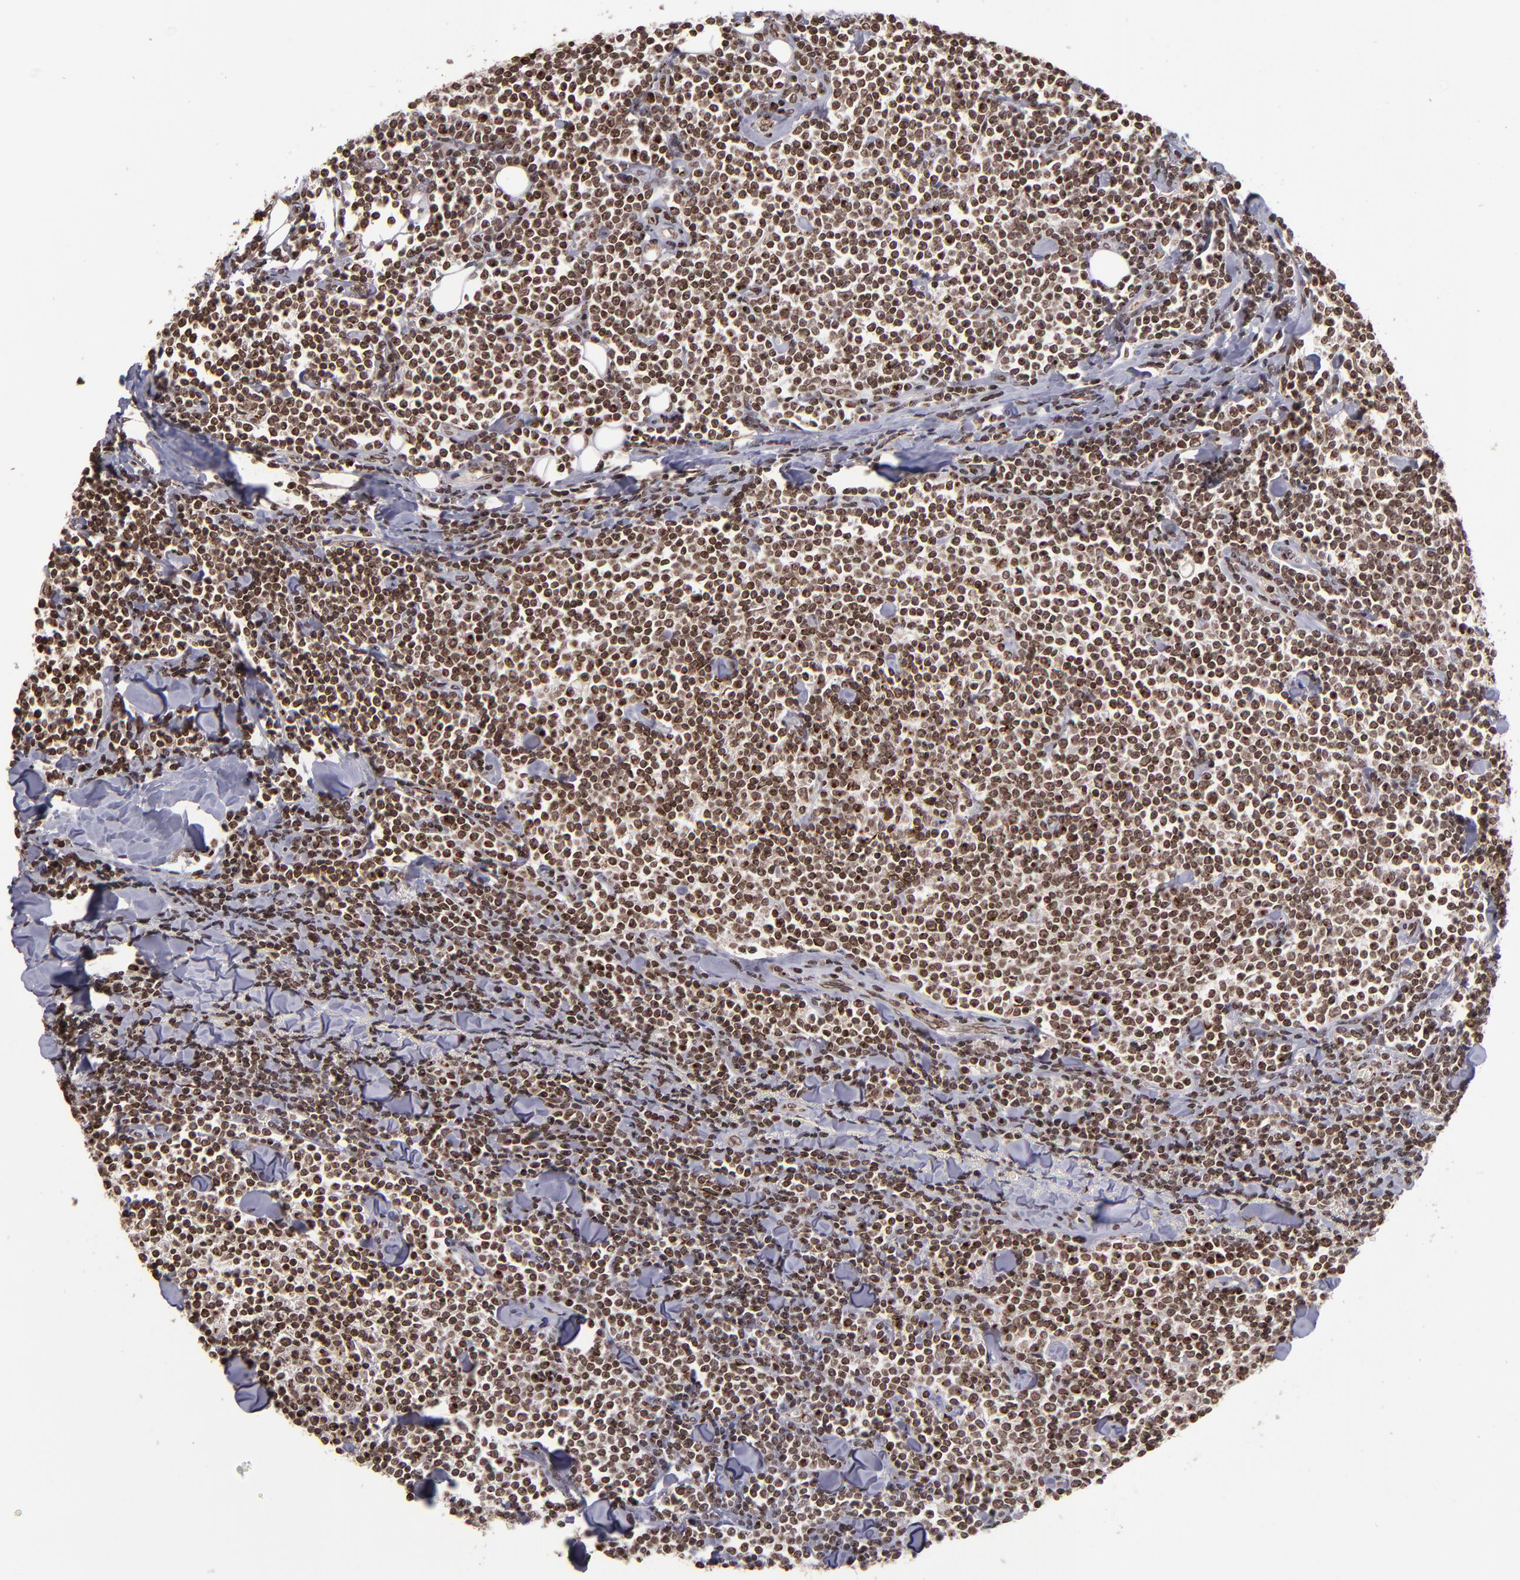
{"staining": {"intensity": "strong", "quantity": ">75%", "location": "nuclear"}, "tissue": "lymphoma", "cell_type": "Tumor cells", "image_type": "cancer", "snomed": [{"axis": "morphology", "description": "Malignant lymphoma, non-Hodgkin's type, Low grade"}, {"axis": "topography", "description": "Soft tissue"}], "caption": "Protein staining of low-grade malignant lymphoma, non-Hodgkin's type tissue demonstrates strong nuclear staining in approximately >75% of tumor cells. The staining was performed using DAB, with brown indicating positive protein expression. Nuclei are stained blue with hematoxylin.", "gene": "CSDC2", "patient": {"sex": "male", "age": 92}}